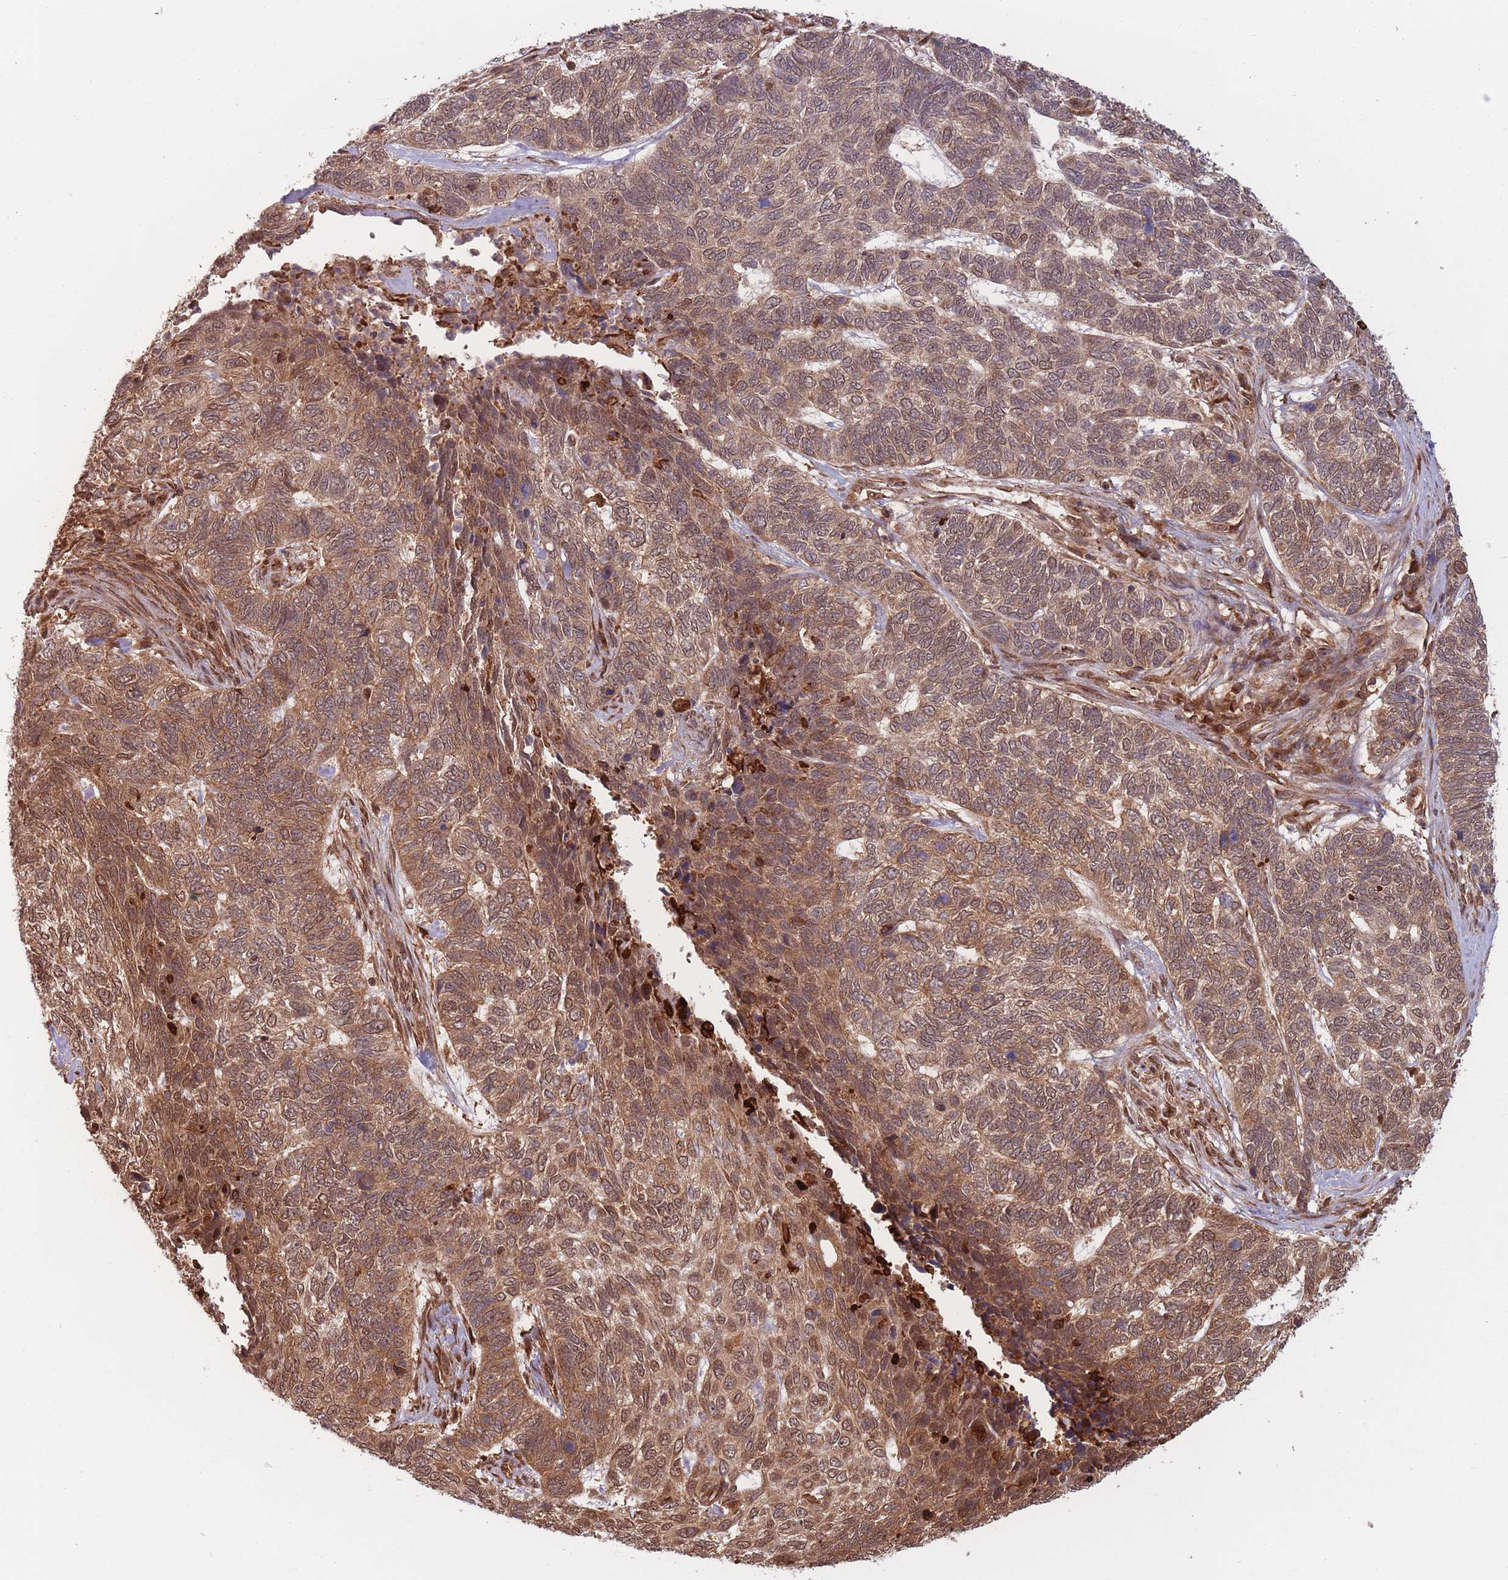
{"staining": {"intensity": "moderate", "quantity": ">75%", "location": "cytoplasmic/membranous,nuclear"}, "tissue": "skin cancer", "cell_type": "Tumor cells", "image_type": "cancer", "snomed": [{"axis": "morphology", "description": "Basal cell carcinoma"}, {"axis": "topography", "description": "Skin"}], "caption": "The photomicrograph exhibits staining of skin cancer, revealing moderate cytoplasmic/membranous and nuclear protein positivity (brown color) within tumor cells.", "gene": "PODXL2", "patient": {"sex": "female", "age": 65}}